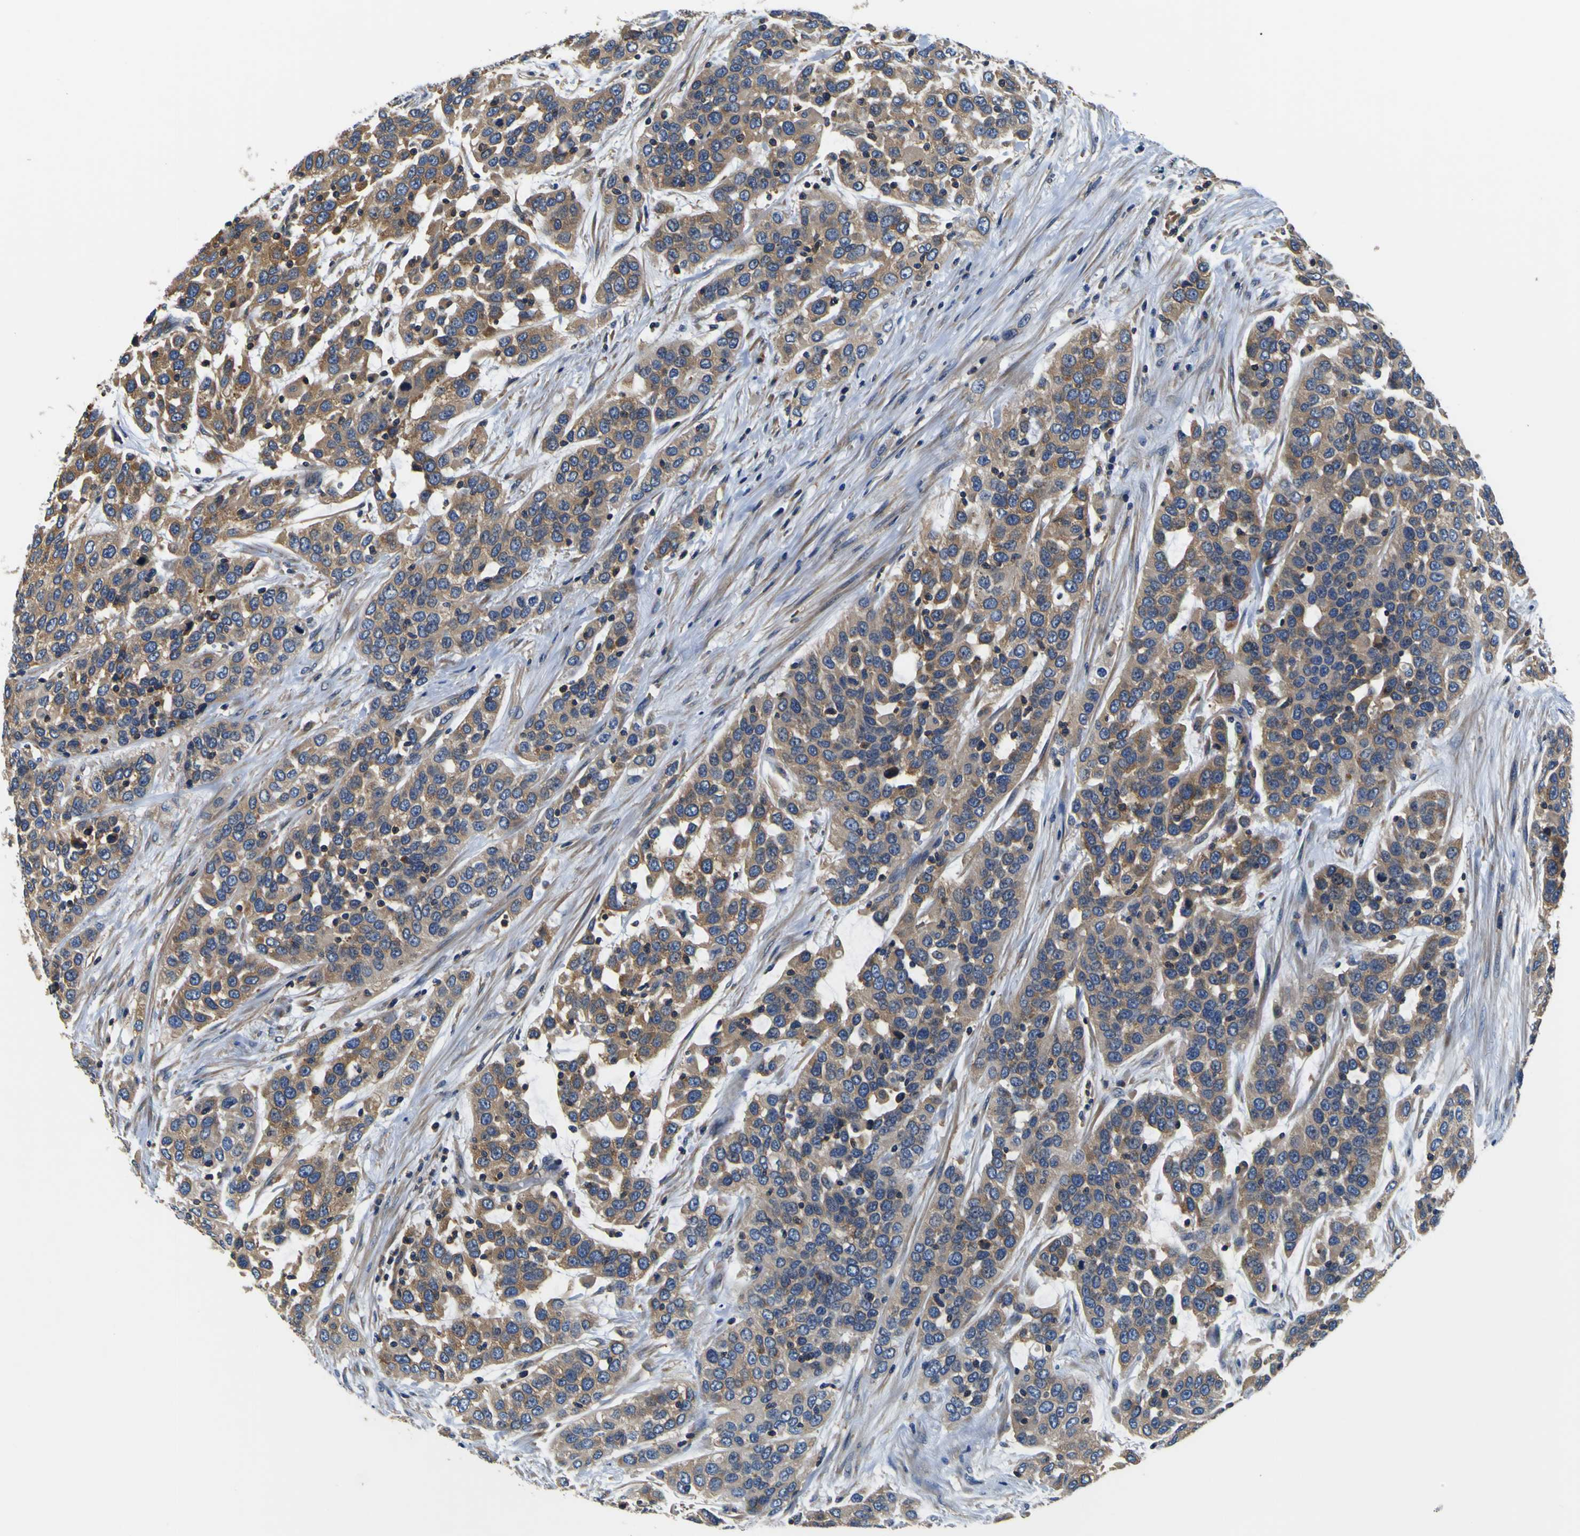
{"staining": {"intensity": "moderate", "quantity": ">75%", "location": "cytoplasmic/membranous"}, "tissue": "urothelial cancer", "cell_type": "Tumor cells", "image_type": "cancer", "snomed": [{"axis": "morphology", "description": "Urothelial carcinoma, High grade"}, {"axis": "topography", "description": "Urinary bladder"}], "caption": "Protein expression by immunohistochemistry (IHC) shows moderate cytoplasmic/membranous expression in about >75% of tumor cells in urothelial carcinoma (high-grade).", "gene": "CNR2", "patient": {"sex": "female", "age": 80}}